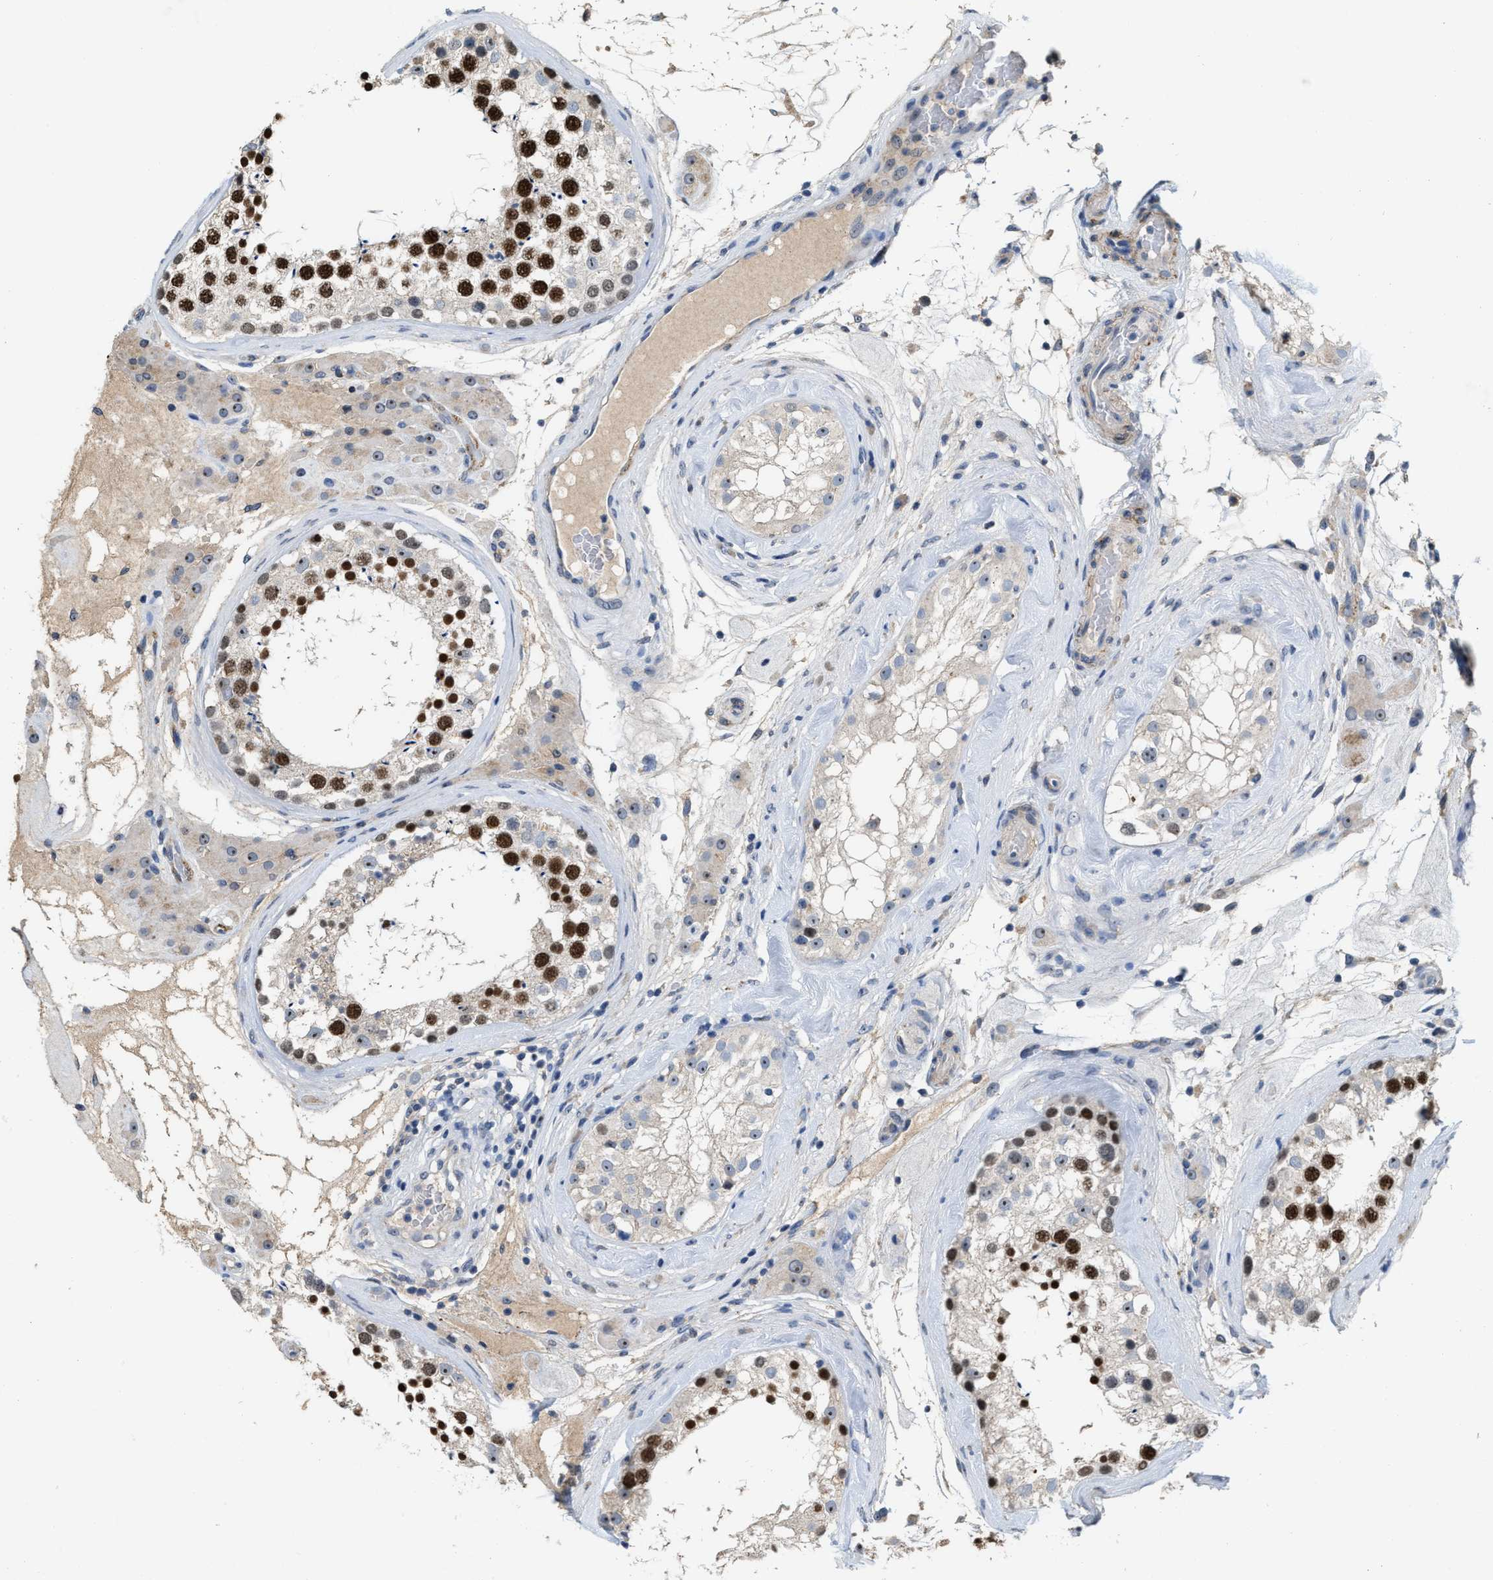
{"staining": {"intensity": "strong", "quantity": ">75%", "location": "nuclear"}, "tissue": "testis", "cell_type": "Cells in seminiferous ducts", "image_type": "normal", "snomed": [{"axis": "morphology", "description": "Normal tissue, NOS"}, {"axis": "topography", "description": "Testis"}], "caption": "This photomicrograph demonstrates IHC staining of benign human testis, with high strong nuclear expression in about >75% of cells in seminiferous ducts.", "gene": "ZNF783", "patient": {"sex": "male", "age": 46}}